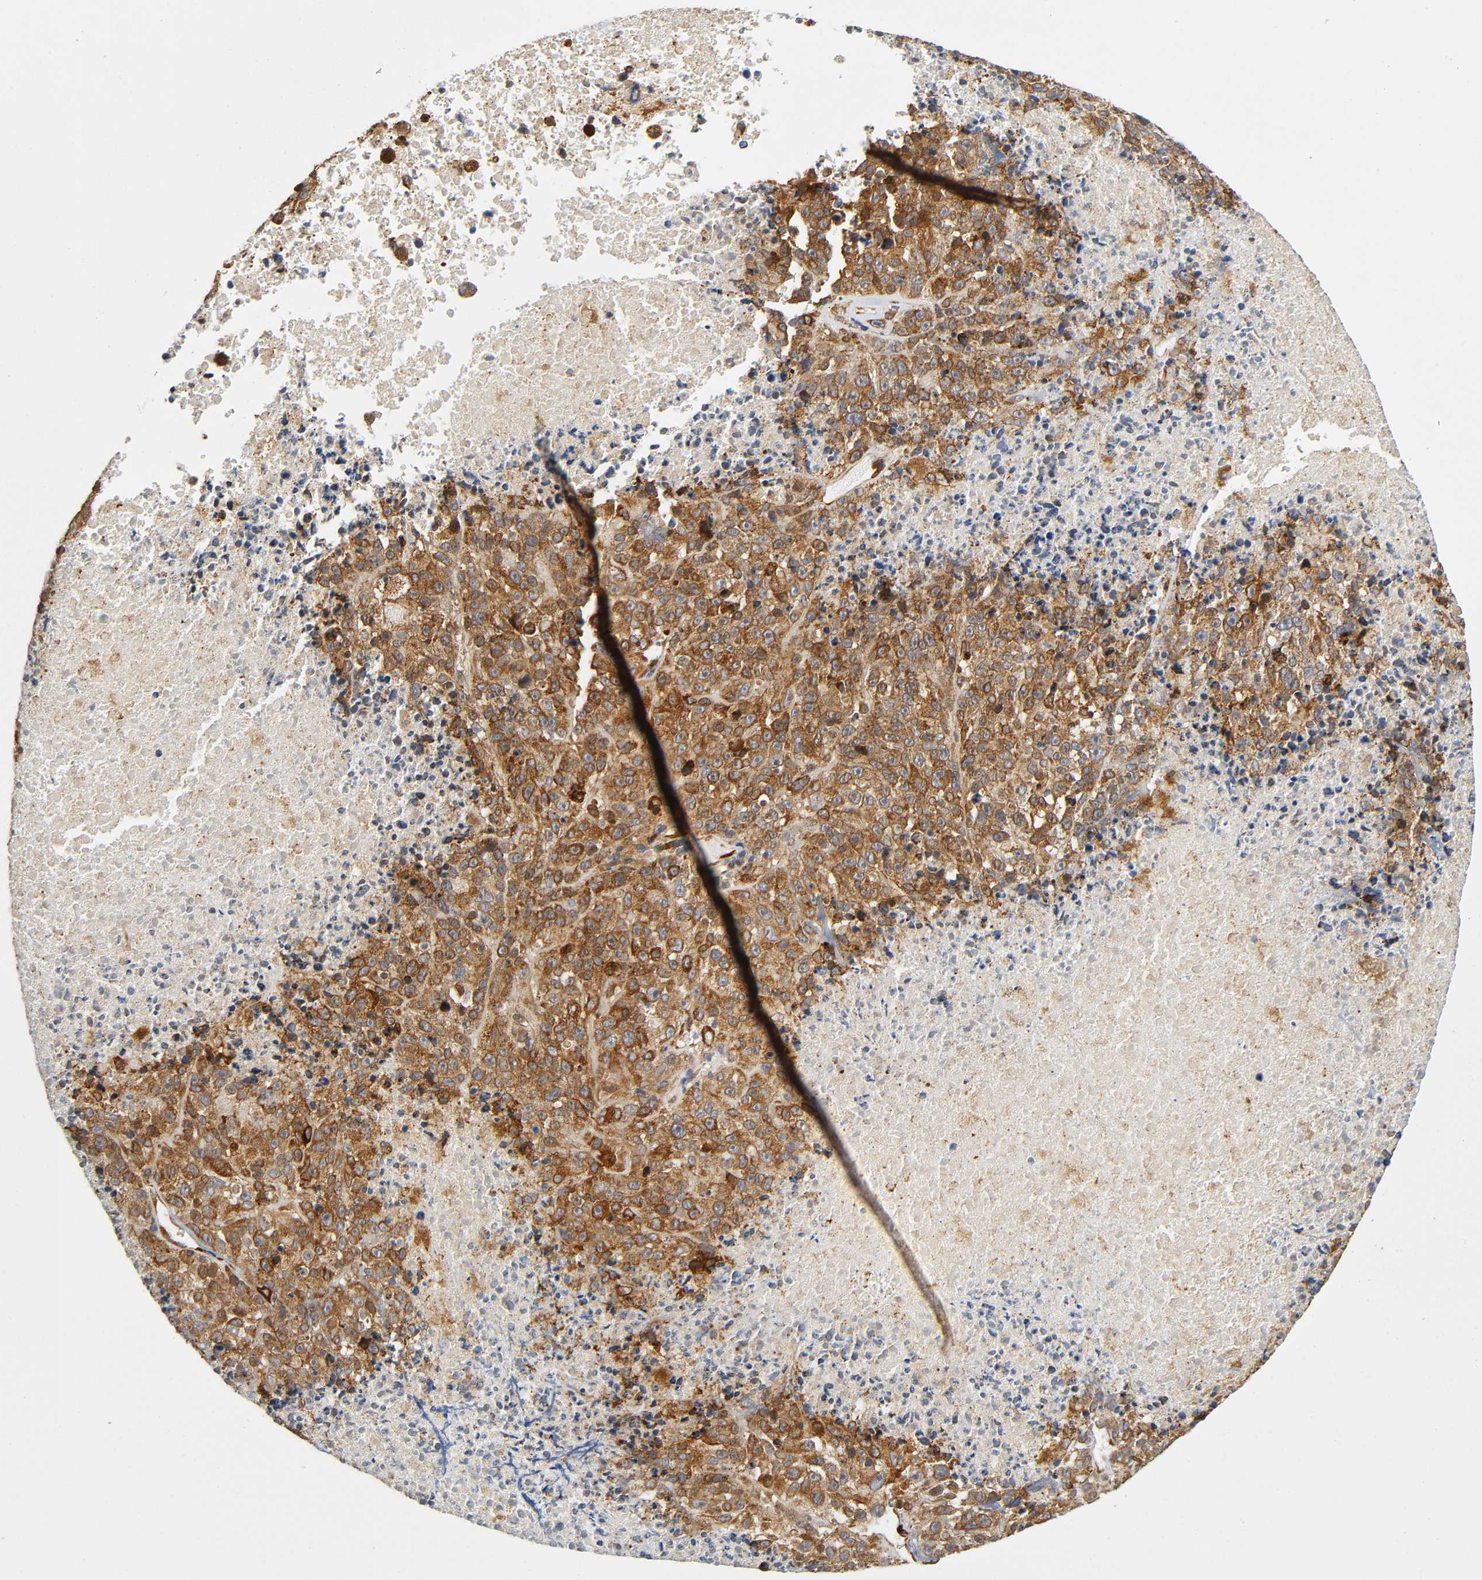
{"staining": {"intensity": "strong", "quantity": ">75%", "location": "cytoplasmic/membranous"}, "tissue": "melanoma", "cell_type": "Tumor cells", "image_type": "cancer", "snomed": [{"axis": "morphology", "description": "Malignant melanoma, Metastatic site"}, {"axis": "topography", "description": "Cerebral cortex"}], "caption": "Melanoma stained with a protein marker demonstrates strong staining in tumor cells.", "gene": "SOS2", "patient": {"sex": "female", "age": 52}}